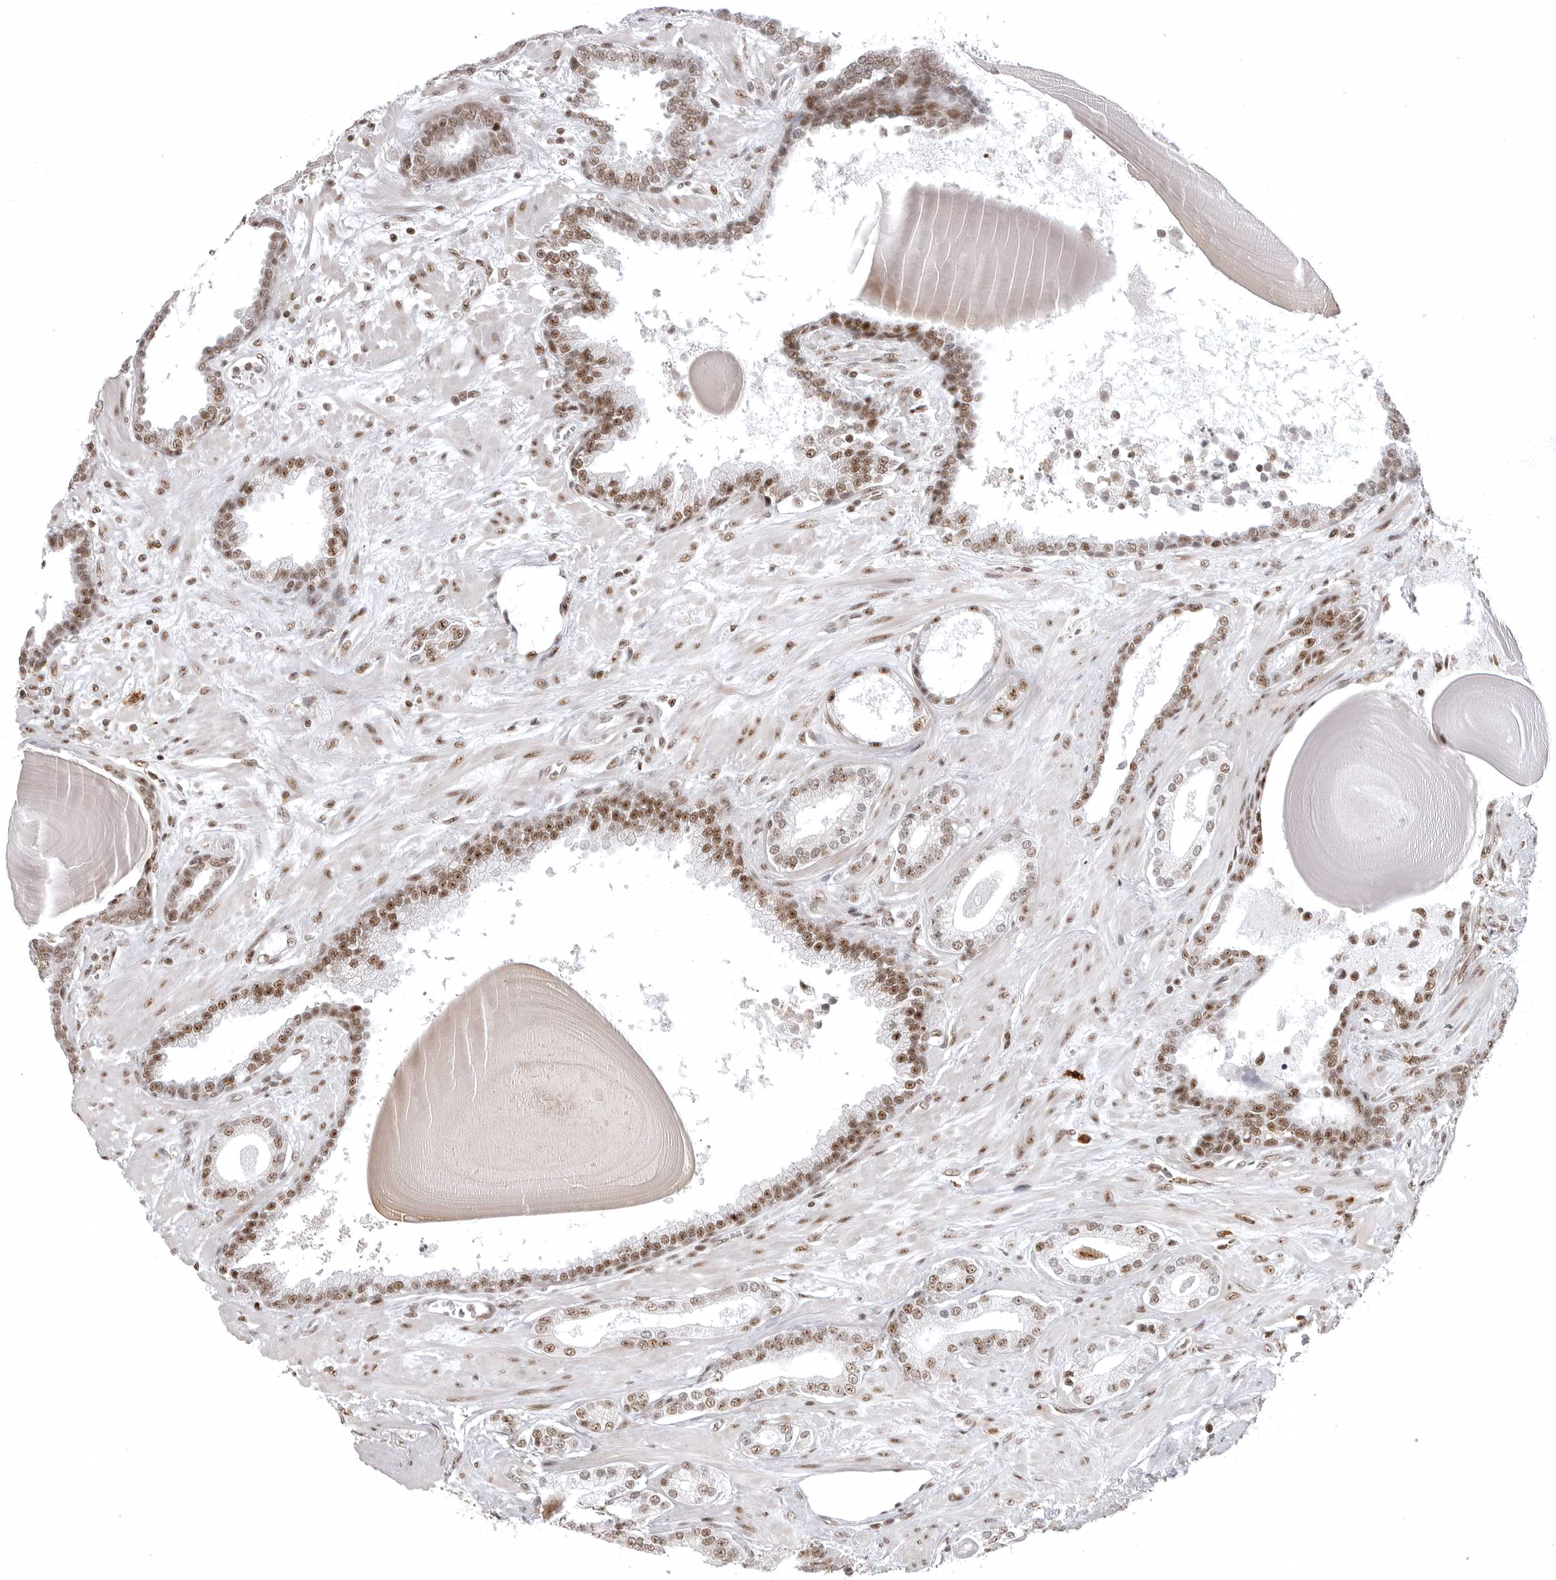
{"staining": {"intensity": "moderate", "quantity": ">75%", "location": "nuclear"}, "tissue": "prostate cancer", "cell_type": "Tumor cells", "image_type": "cancer", "snomed": [{"axis": "morphology", "description": "Adenocarcinoma, Low grade"}, {"axis": "topography", "description": "Prostate"}], "caption": "Protein staining reveals moderate nuclear expression in about >75% of tumor cells in low-grade adenocarcinoma (prostate).", "gene": "WRAP53", "patient": {"sex": "male", "age": 70}}